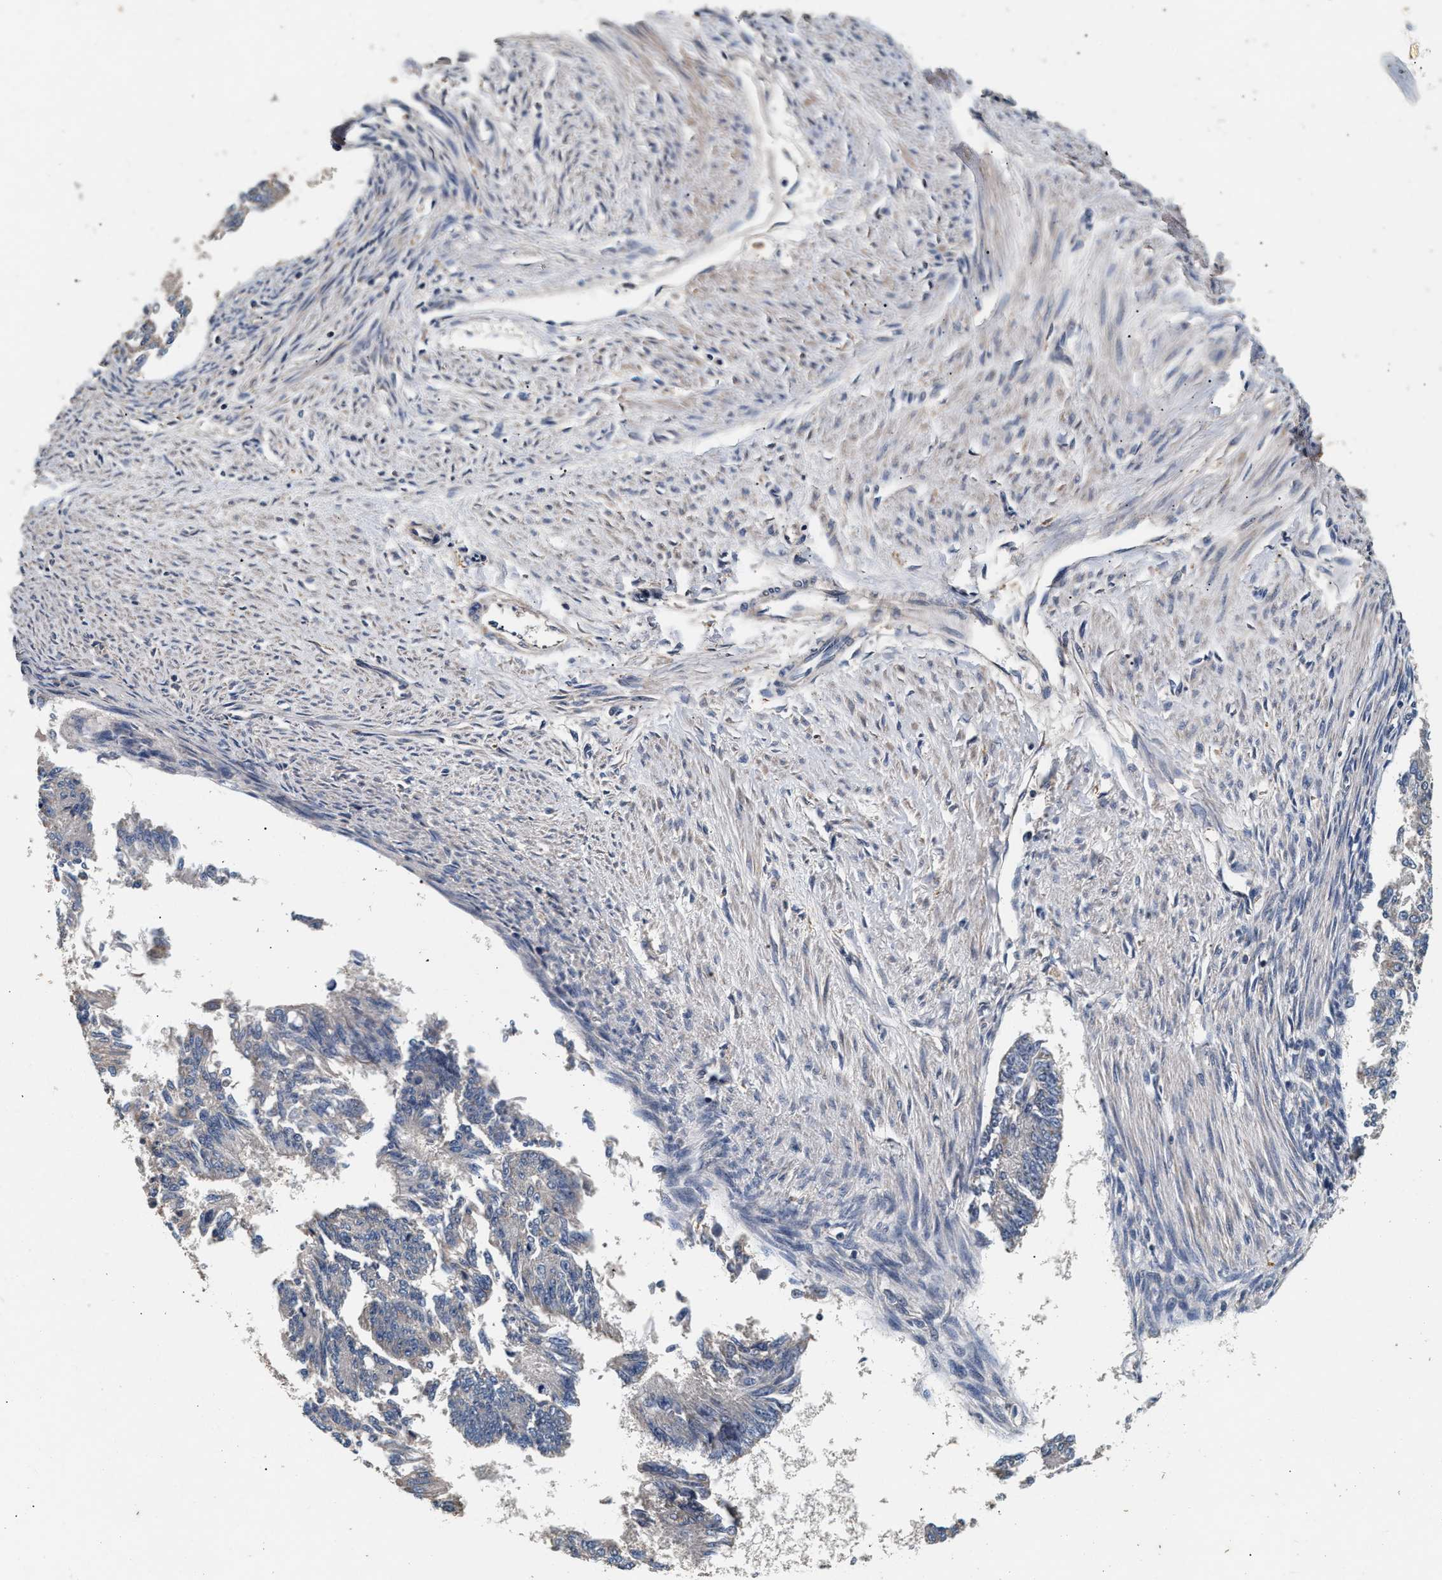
{"staining": {"intensity": "negative", "quantity": "none", "location": "none"}, "tissue": "endometrial cancer", "cell_type": "Tumor cells", "image_type": "cancer", "snomed": [{"axis": "morphology", "description": "Adenocarcinoma, NOS"}, {"axis": "topography", "description": "Endometrium"}], "caption": "An image of endometrial adenocarcinoma stained for a protein shows no brown staining in tumor cells.", "gene": "PTGR3", "patient": {"sex": "female", "age": 32}}